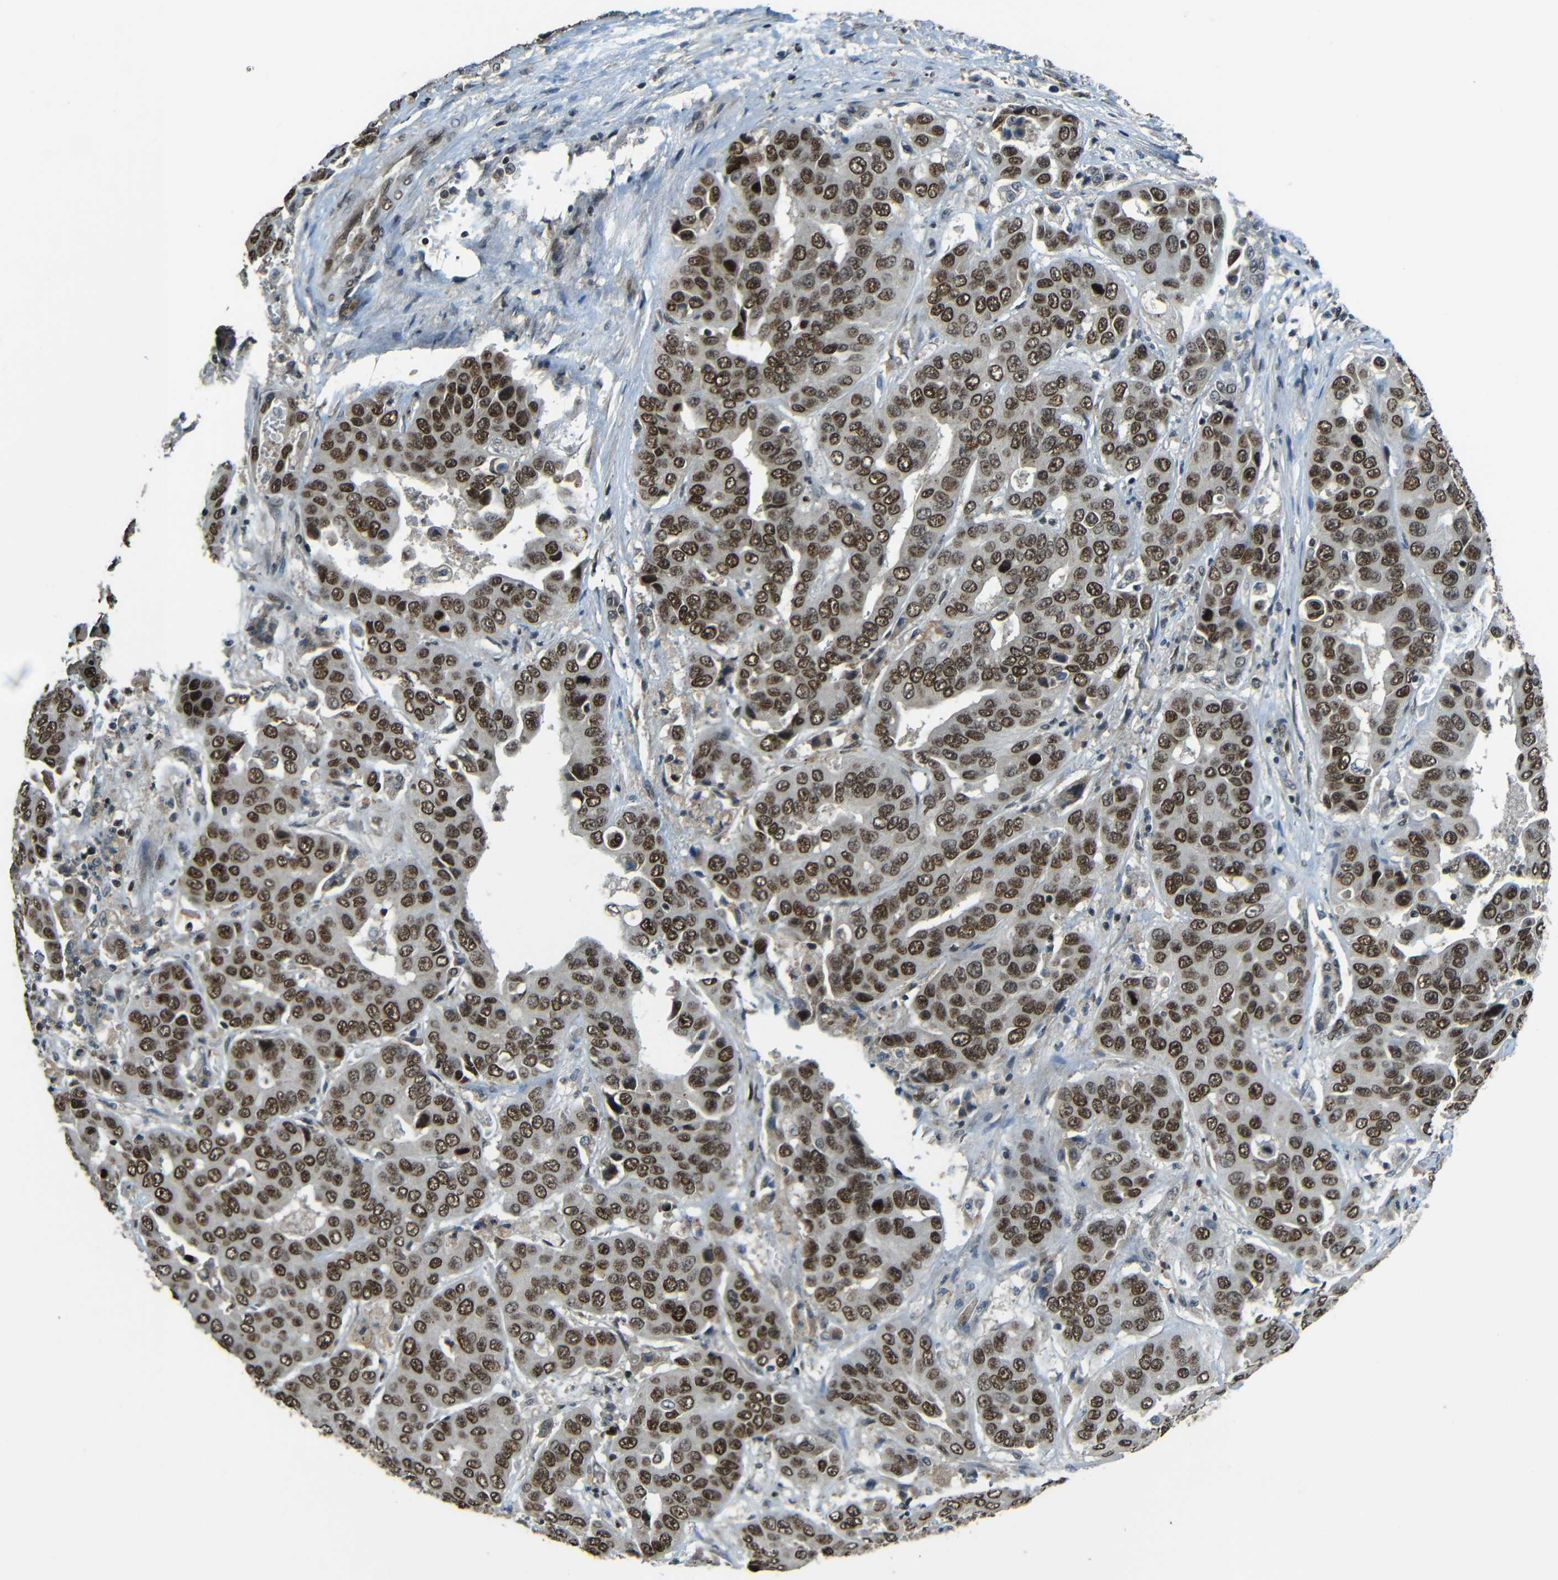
{"staining": {"intensity": "strong", "quantity": ">75%", "location": "cytoplasmic/membranous,nuclear"}, "tissue": "liver cancer", "cell_type": "Tumor cells", "image_type": "cancer", "snomed": [{"axis": "morphology", "description": "Cholangiocarcinoma"}, {"axis": "topography", "description": "Liver"}], "caption": "Strong cytoplasmic/membranous and nuclear protein expression is present in about >75% of tumor cells in liver cholangiocarcinoma. (DAB = brown stain, brightfield microscopy at high magnification).", "gene": "PSIP1", "patient": {"sex": "female", "age": 52}}